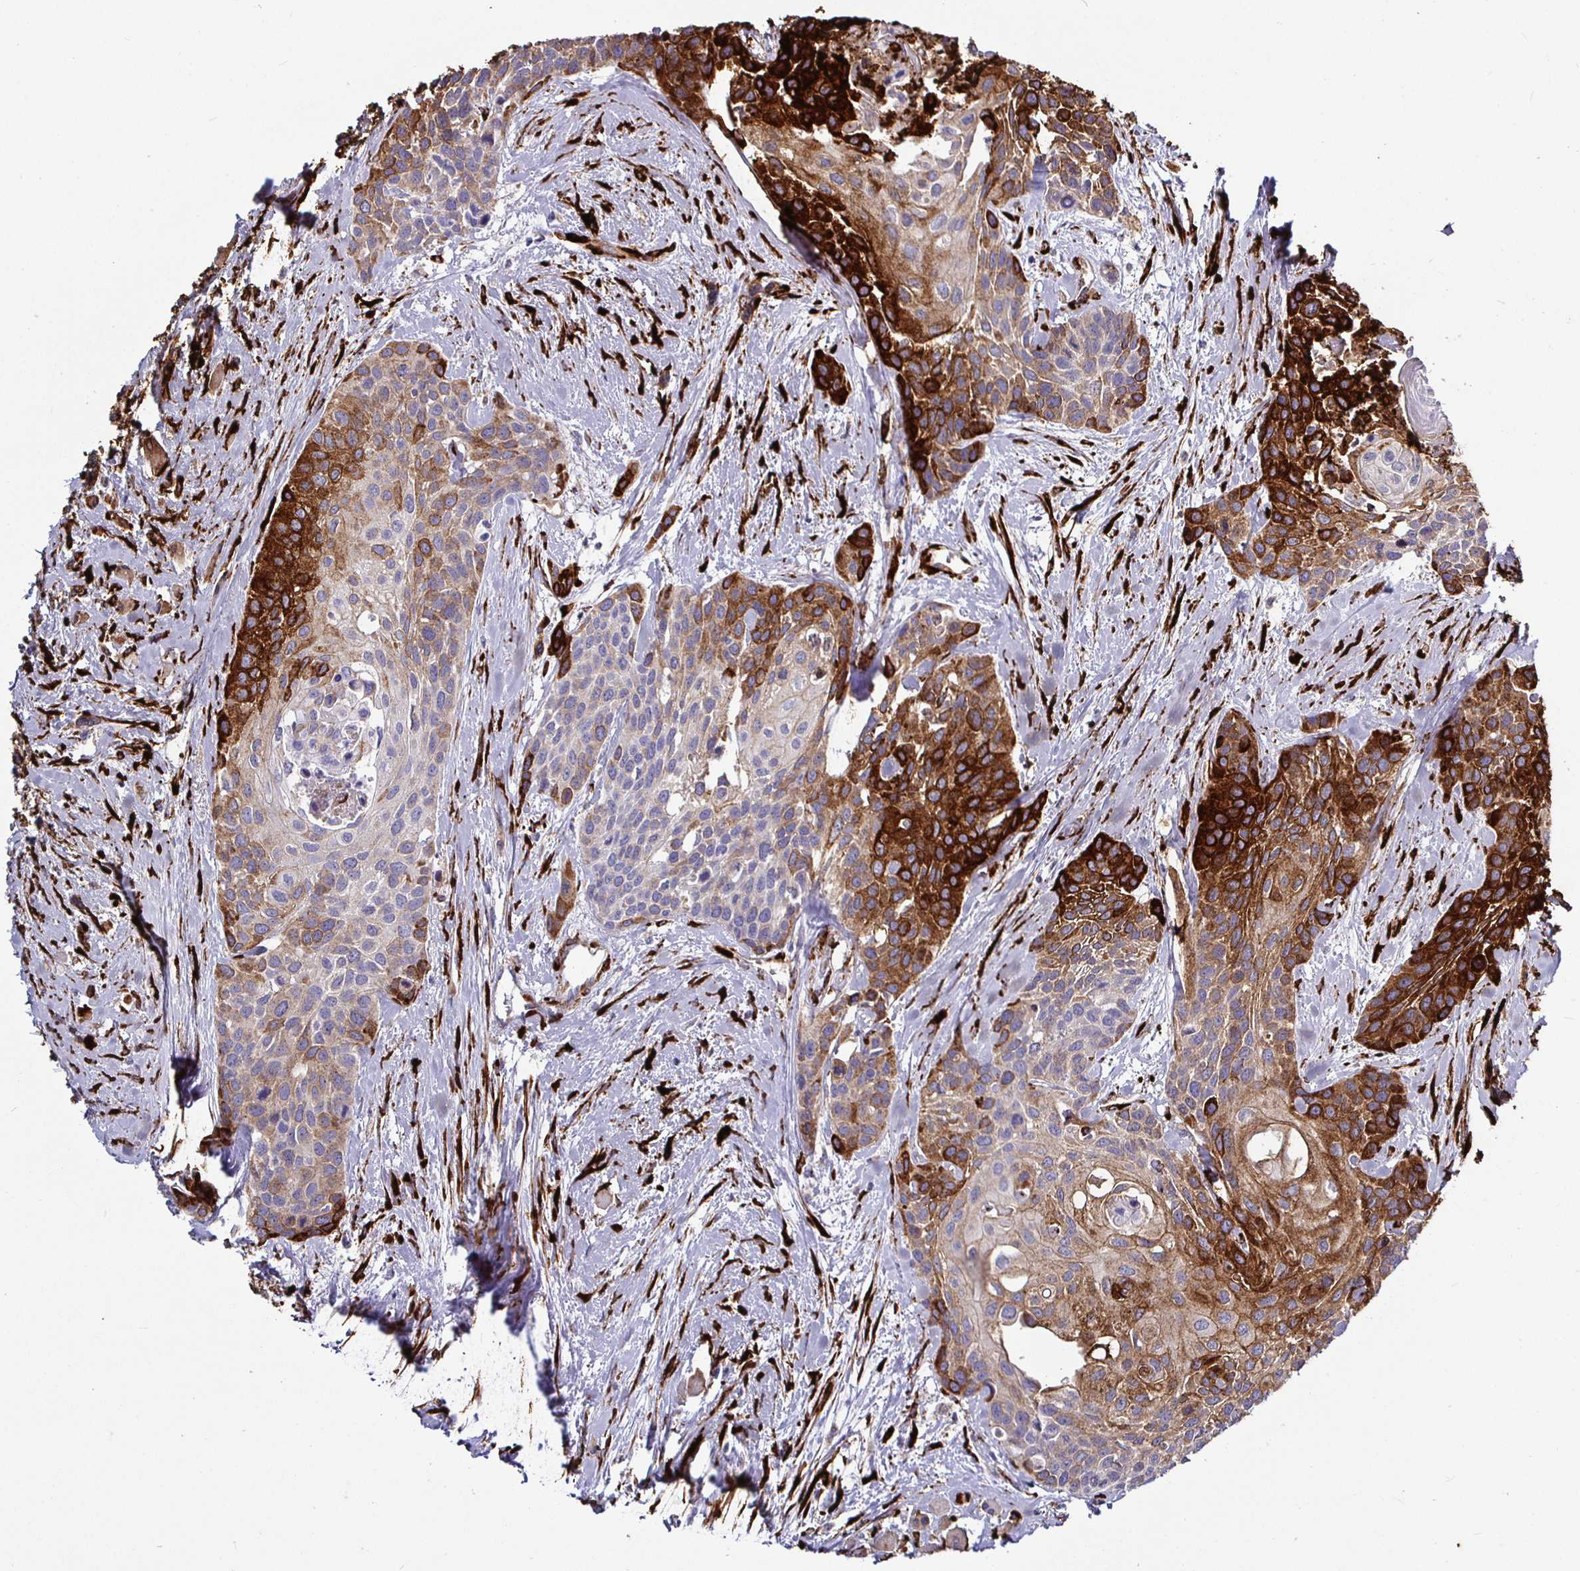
{"staining": {"intensity": "strong", "quantity": "25%-75%", "location": "cytoplasmic/membranous"}, "tissue": "head and neck cancer", "cell_type": "Tumor cells", "image_type": "cancer", "snomed": [{"axis": "morphology", "description": "Squamous cell carcinoma, NOS"}, {"axis": "topography", "description": "Head-Neck"}], "caption": "Immunohistochemistry image of neoplastic tissue: human head and neck squamous cell carcinoma stained using IHC displays high levels of strong protein expression localized specifically in the cytoplasmic/membranous of tumor cells, appearing as a cytoplasmic/membranous brown color.", "gene": "P4HA2", "patient": {"sex": "female", "age": 50}}